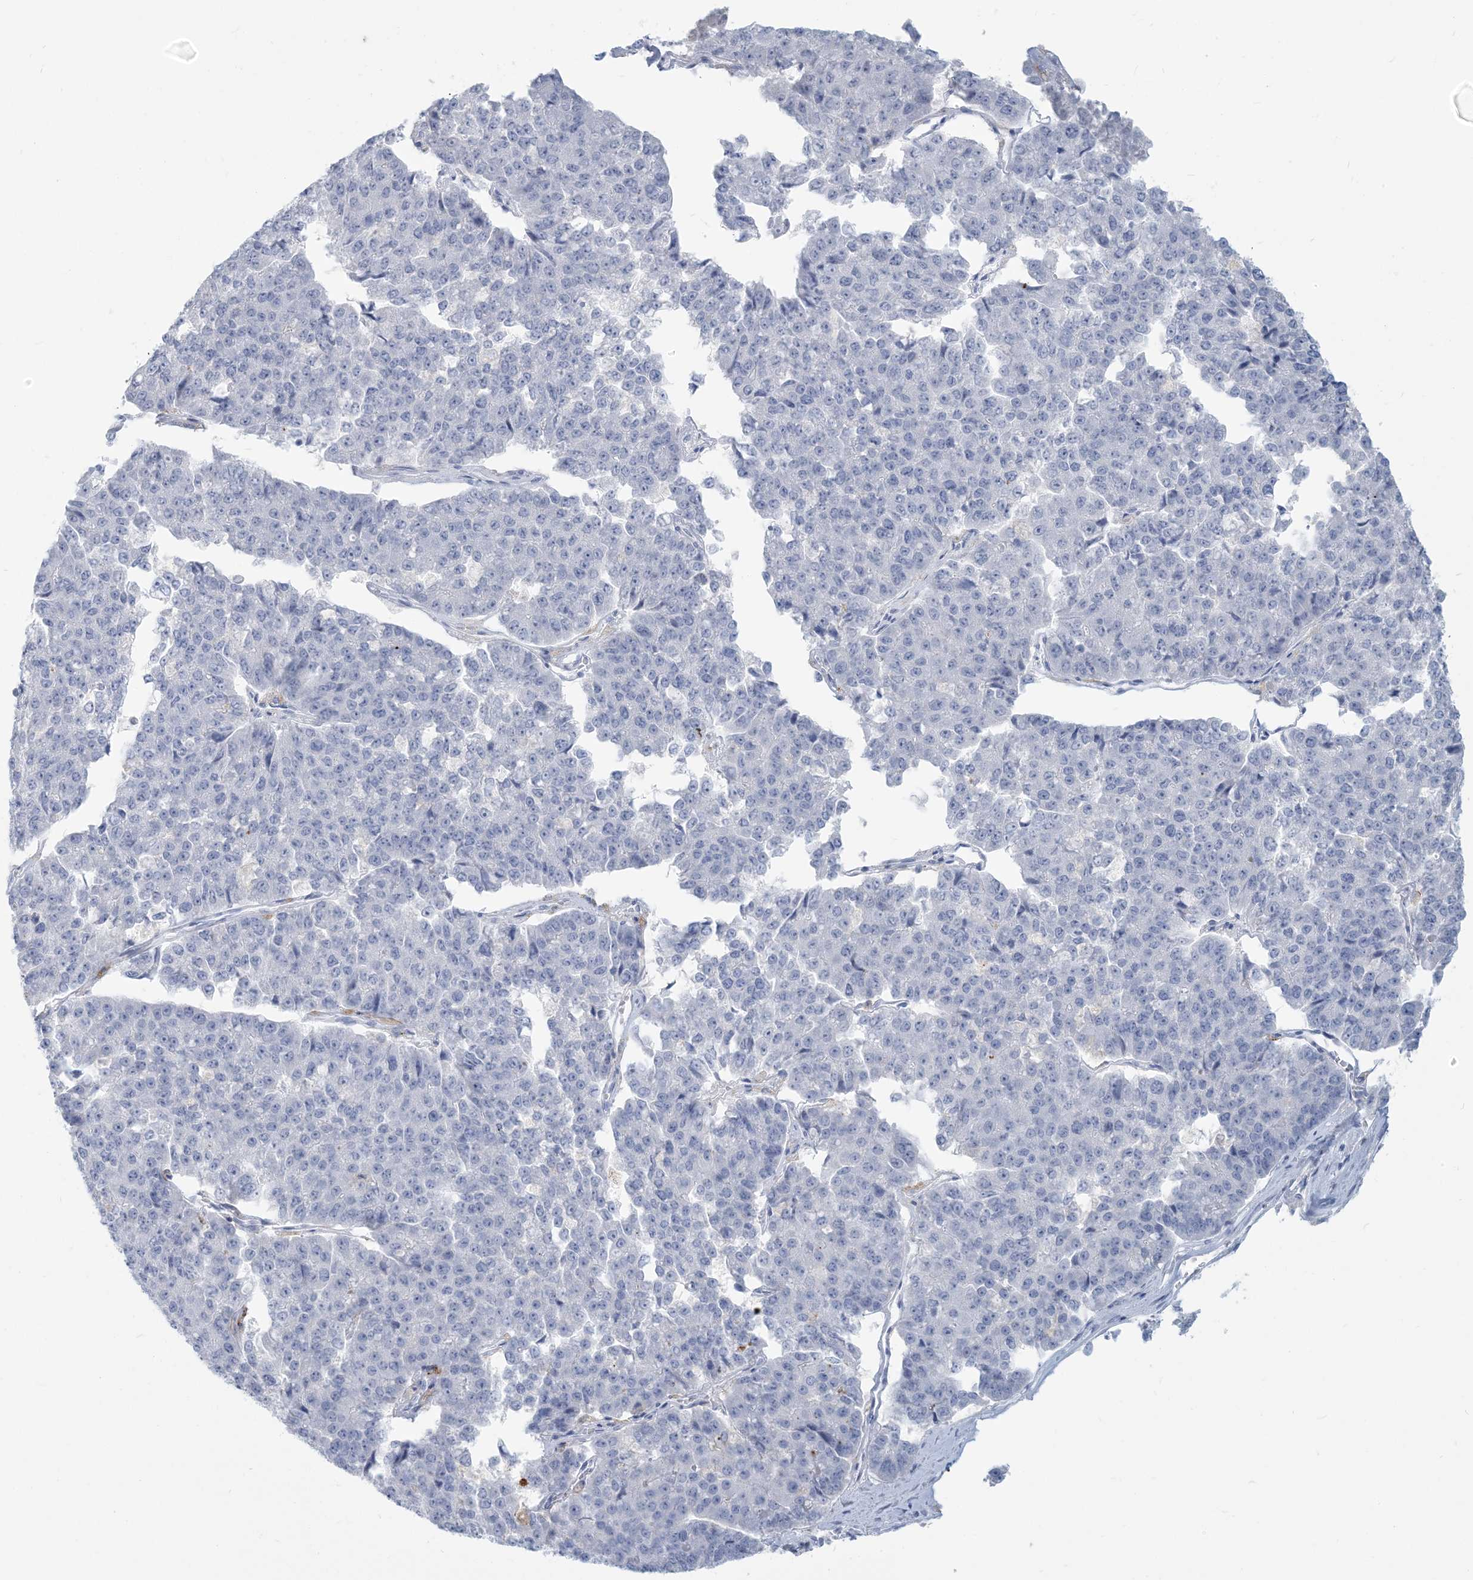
{"staining": {"intensity": "negative", "quantity": "none", "location": "none"}, "tissue": "pancreatic cancer", "cell_type": "Tumor cells", "image_type": "cancer", "snomed": [{"axis": "morphology", "description": "Adenocarcinoma, NOS"}, {"axis": "topography", "description": "Pancreas"}], "caption": "High magnification brightfield microscopy of pancreatic adenocarcinoma stained with DAB (brown) and counterstained with hematoxylin (blue): tumor cells show no significant staining. The staining is performed using DAB (3,3'-diaminobenzidine) brown chromogen with nuclei counter-stained in using hematoxylin.", "gene": "HLA-DRB1", "patient": {"sex": "male", "age": 50}}